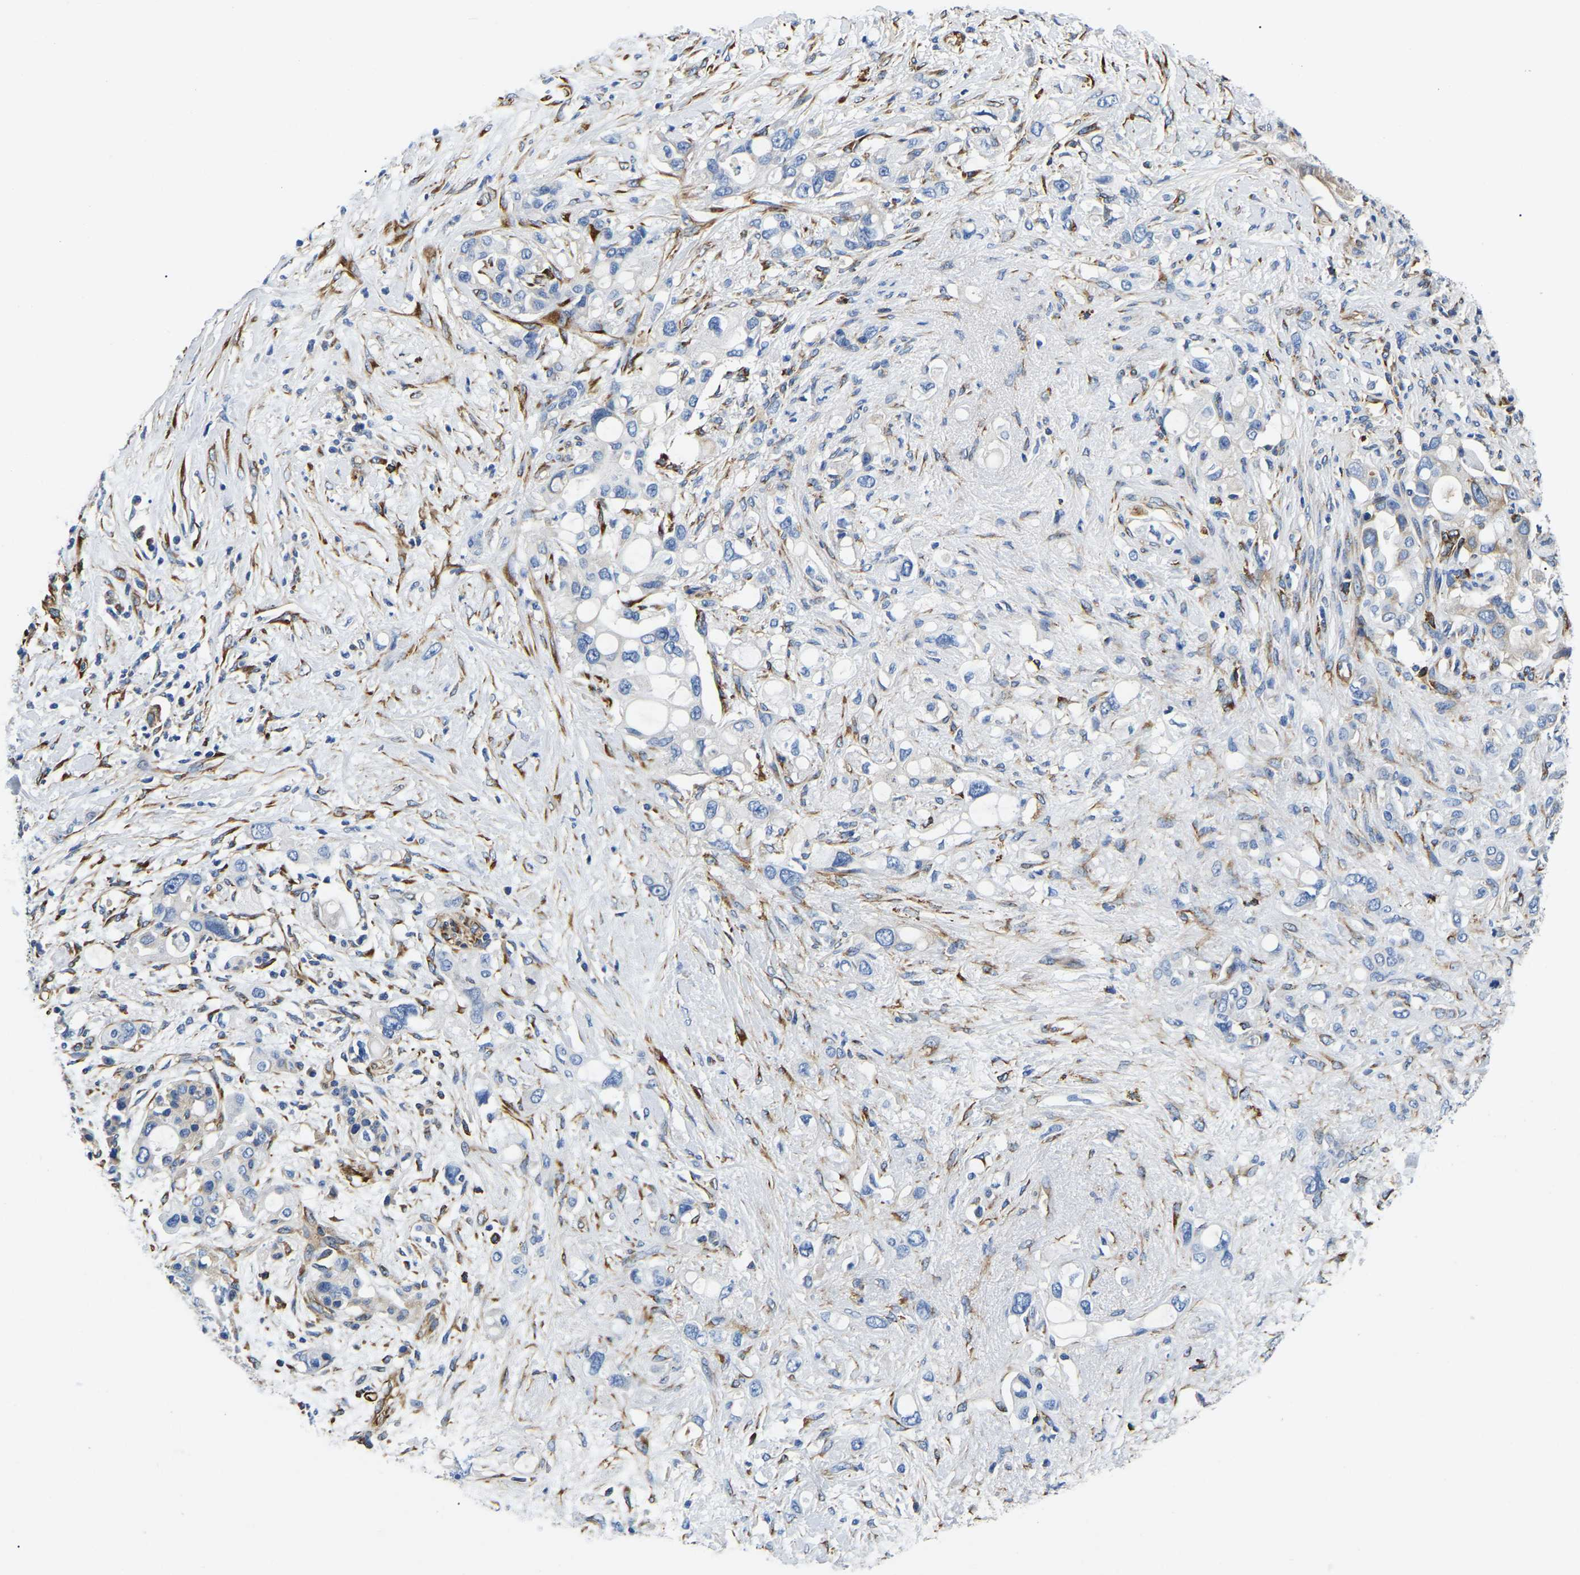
{"staining": {"intensity": "moderate", "quantity": "<25%", "location": "cytoplasmic/membranous"}, "tissue": "pancreatic cancer", "cell_type": "Tumor cells", "image_type": "cancer", "snomed": [{"axis": "morphology", "description": "Adenocarcinoma, NOS"}, {"axis": "topography", "description": "Pancreas"}], "caption": "IHC of pancreatic cancer demonstrates low levels of moderate cytoplasmic/membranous staining in approximately <25% of tumor cells.", "gene": "DUSP8", "patient": {"sex": "female", "age": 56}}